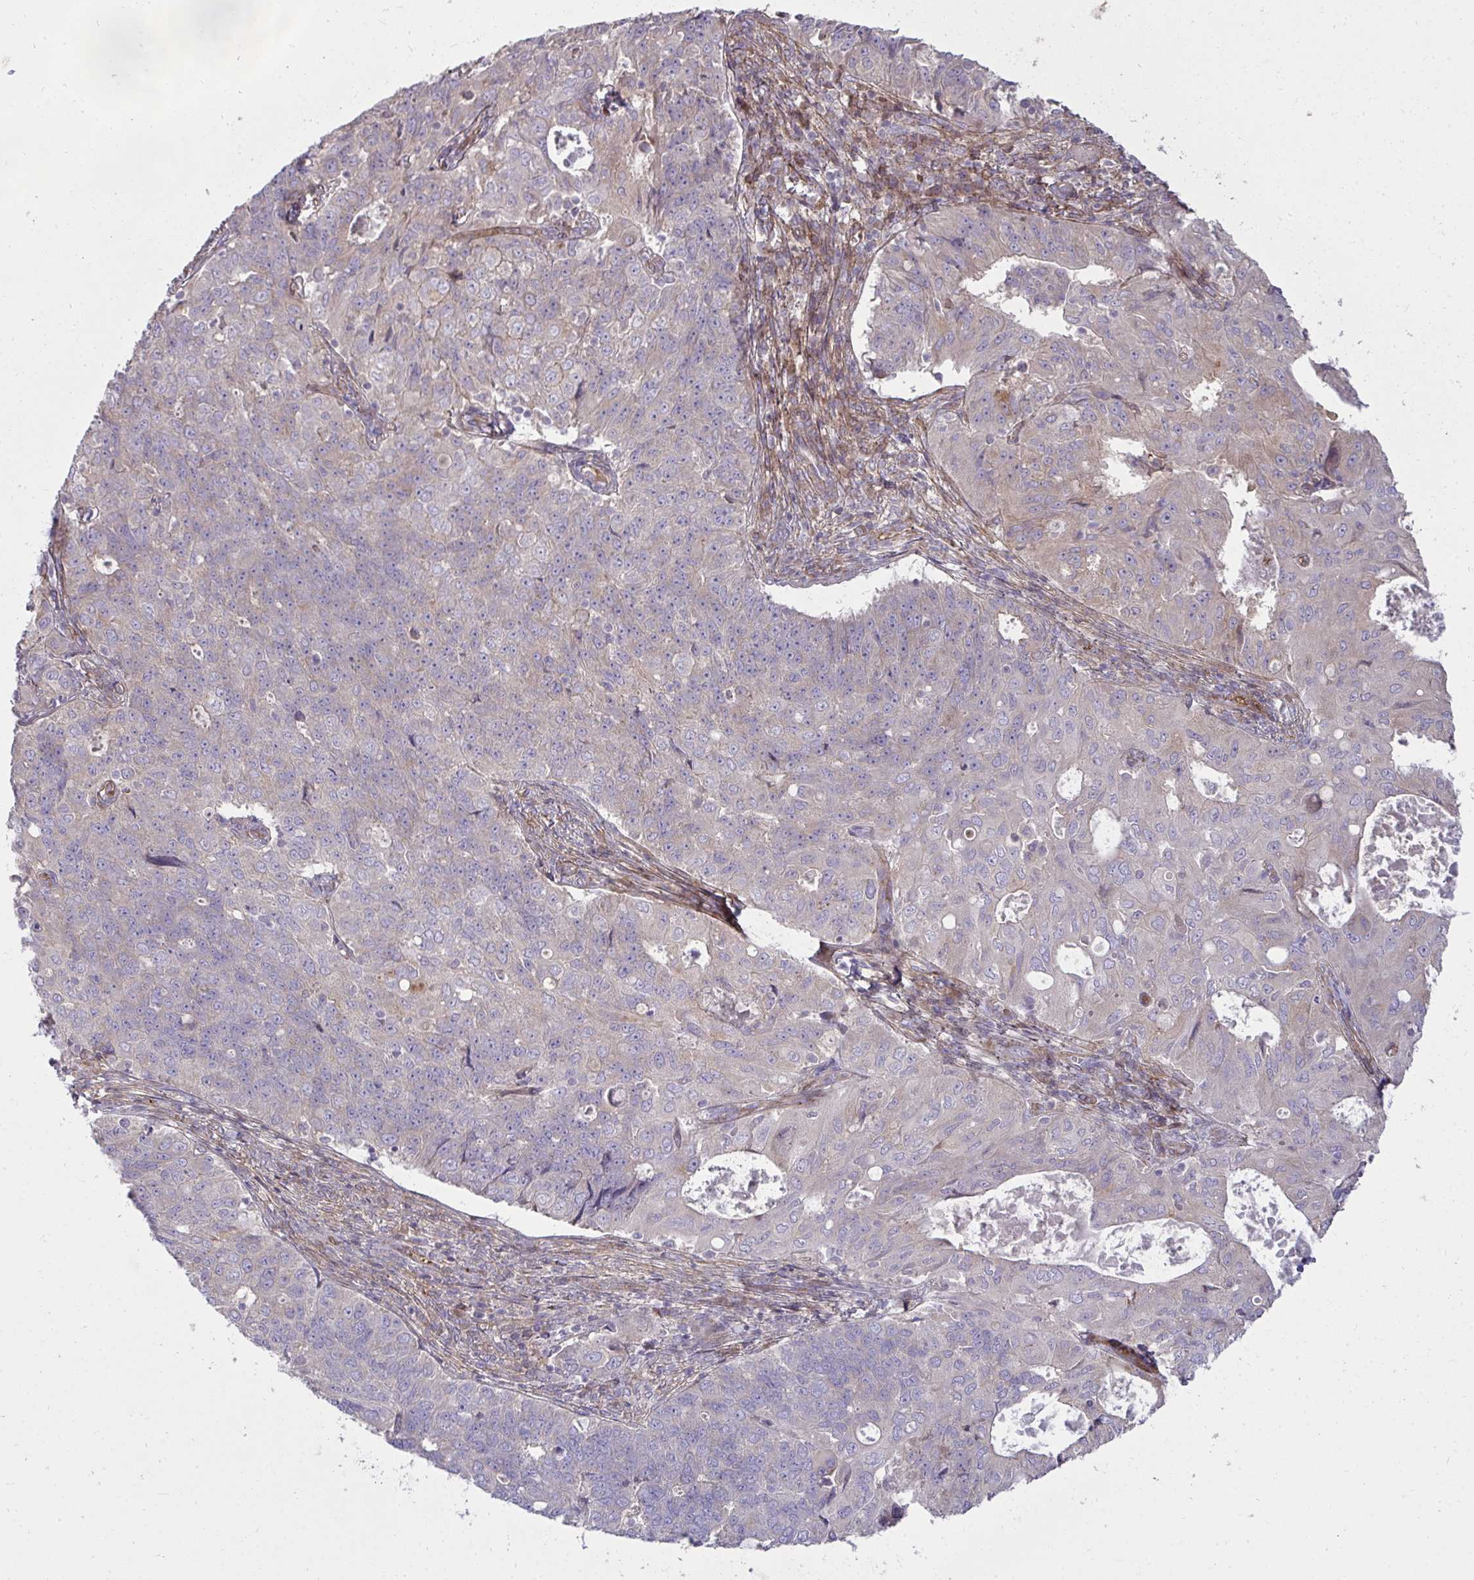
{"staining": {"intensity": "weak", "quantity": "<25%", "location": "cytoplasmic/membranous"}, "tissue": "endometrial cancer", "cell_type": "Tumor cells", "image_type": "cancer", "snomed": [{"axis": "morphology", "description": "Adenocarcinoma, NOS"}, {"axis": "topography", "description": "Endometrium"}], "caption": "This is an IHC photomicrograph of endometrial adenocarcinoma. There is no positivity in tumor cells.", "gene": "SH2D1B", "patient": {"sex": "female", "age": 43}}